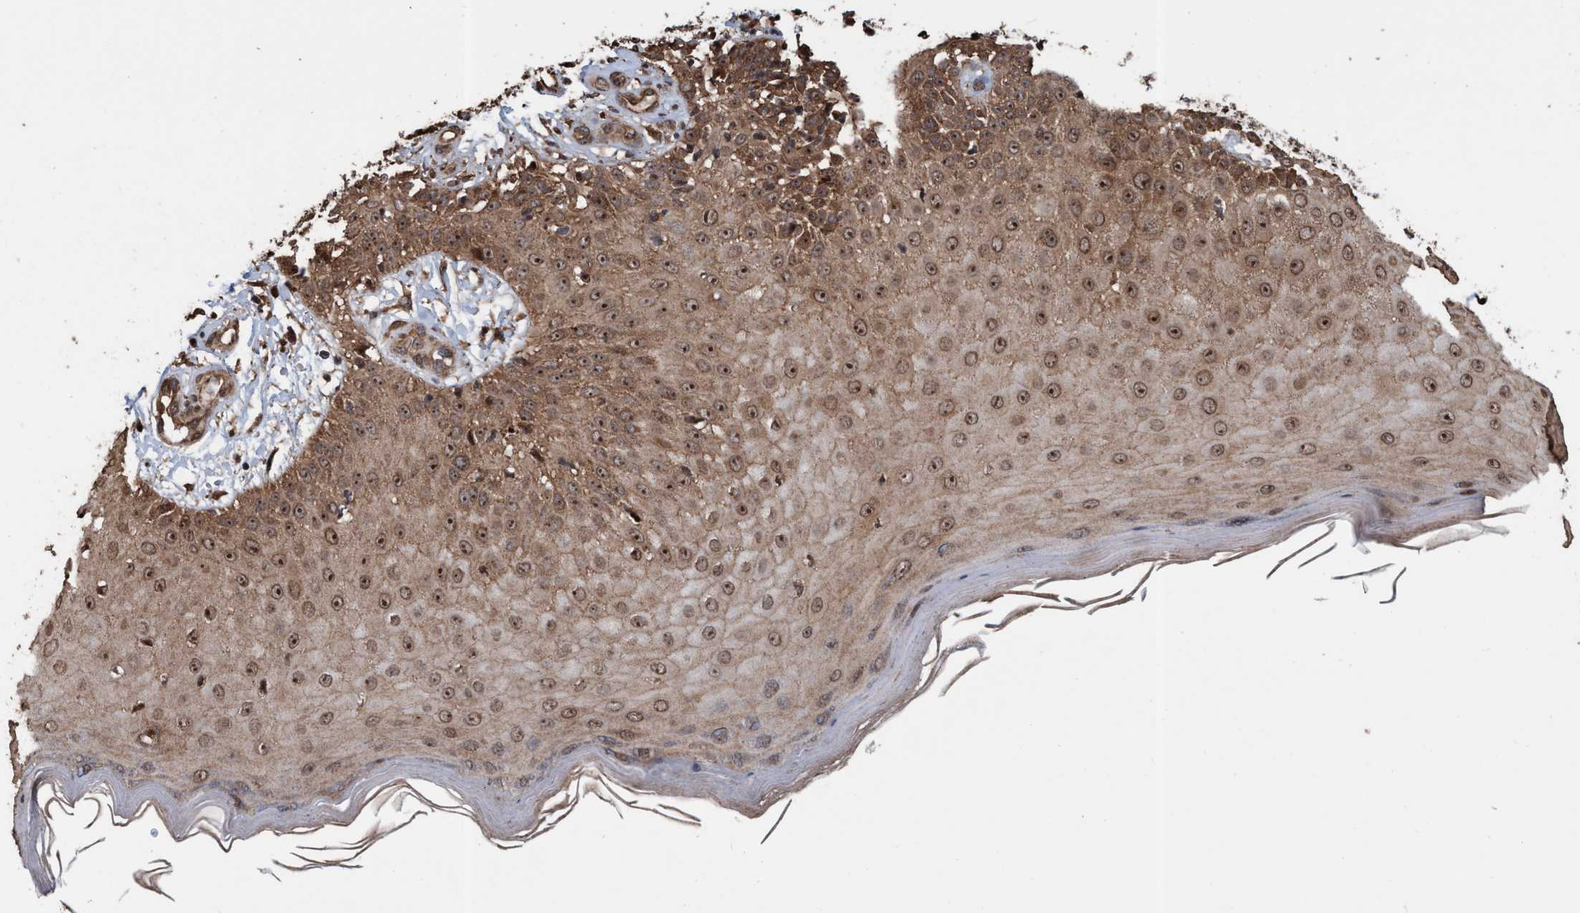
{"staining": {"intensity": "strong", "quantity": ">75%", "location": "cytoplasmic/membranous,nuclear"}, "tissue": "skin cancer", "cell_type": "Tumor cells", "image_type": "cancer", "snomed": [{"axis": "morphology", "description": "Squamous cell carcinoma, NOS"}, {"axis": "topography", "description": "Skin"}], "caption": "A histopathology image of human skin cancer (squamous cell carcinoma) stained for a protein exhibits strong cytoplasmic/membranous and nuclear brown staining in tumor cells.", "gene": "TRPC7", "patient": {"sex": "female", "age": 42}}